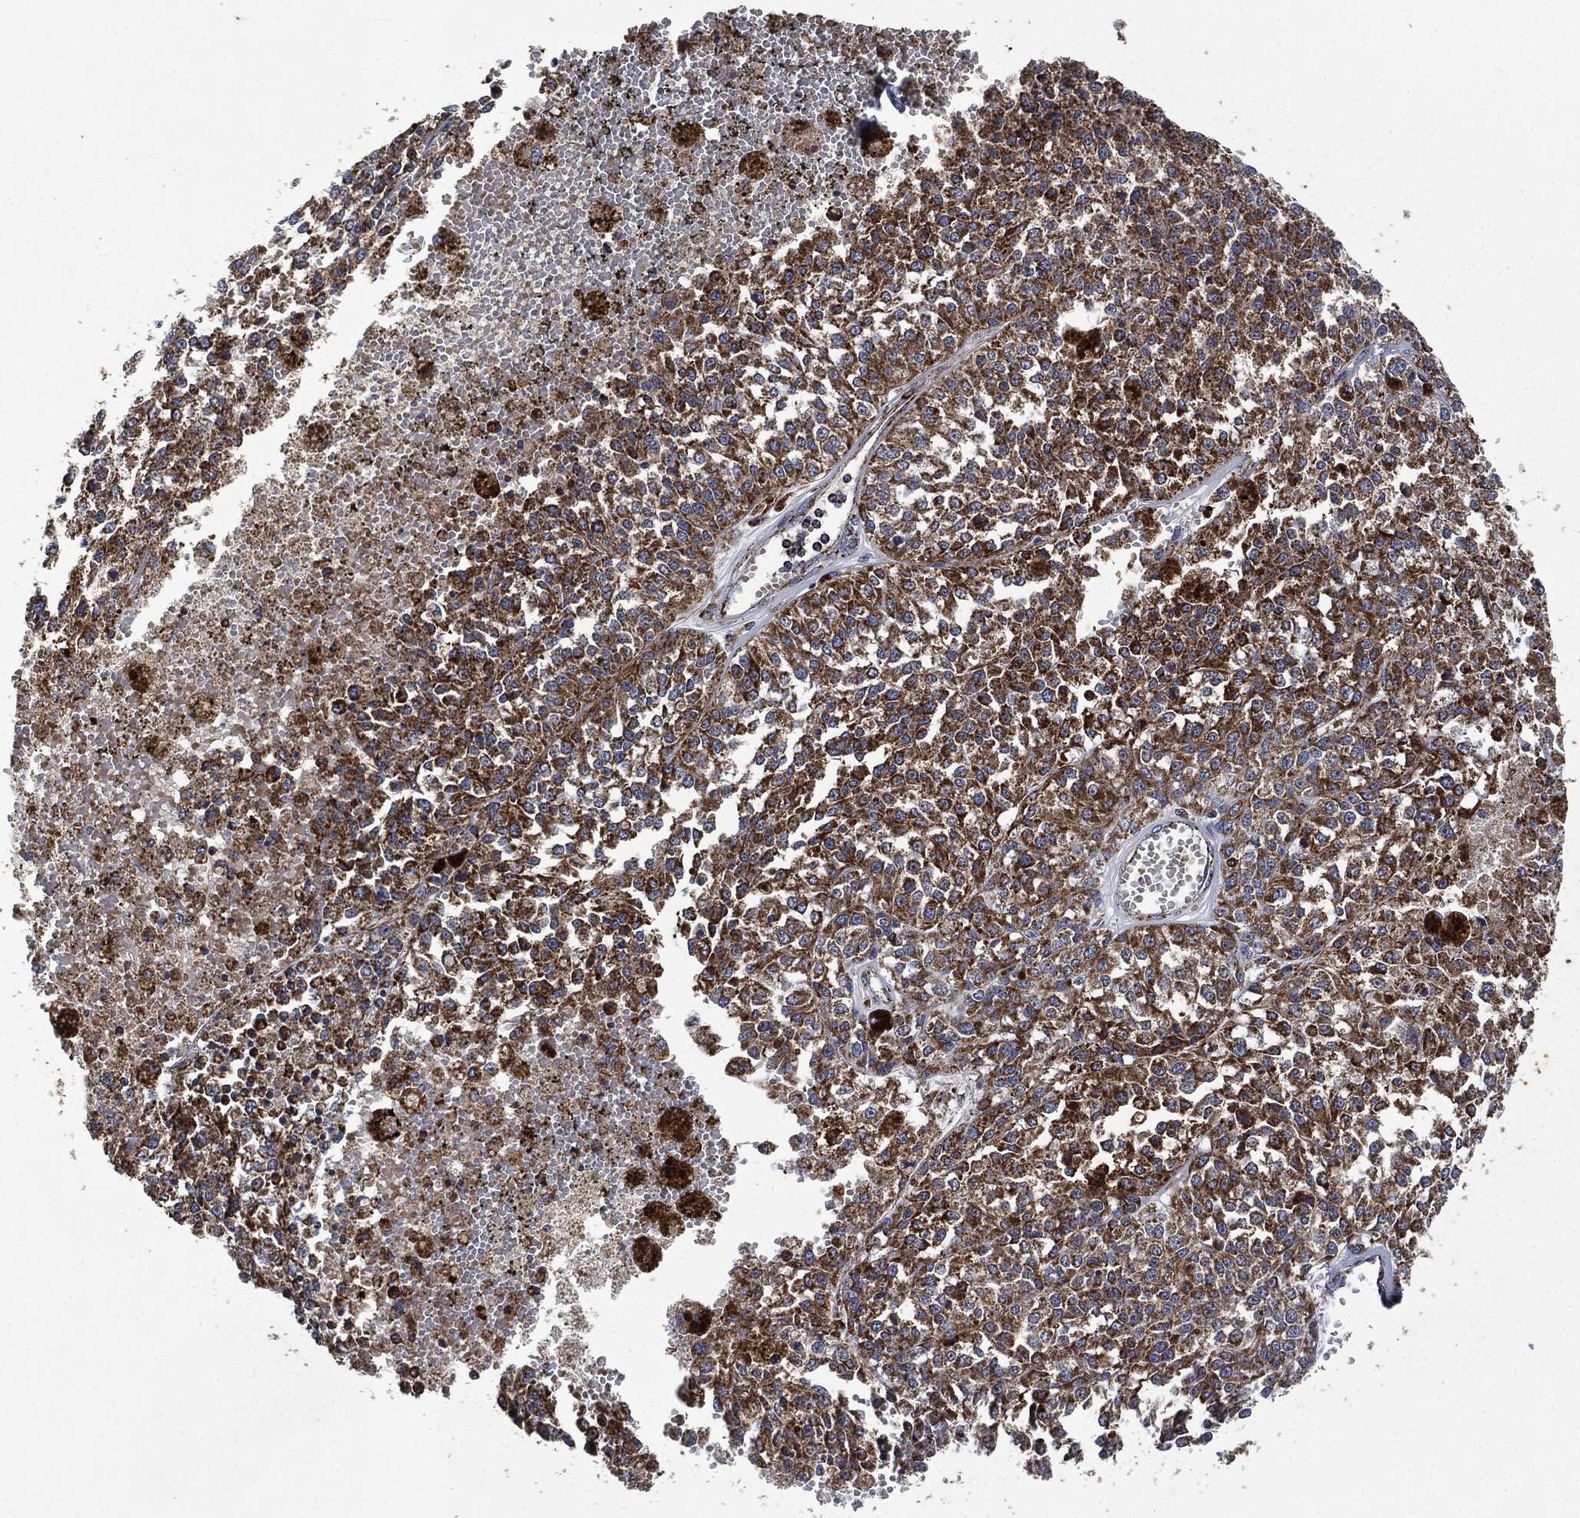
{"staining": {"intensity": "moderate", "quantity": ">75%", "location": "cytoplasmic/membranous"}, "tissue": "melanoma", "cell_type": "Tumor cells", "image_type": "cancer", "snomed": [{"axis": "morphology", "description": "Malignant melanoma, Metastatic site"}, {"axis": "topography", "description": "Lymph node"}], "caption": "This image displays malignant melanoma (metastatic site) stained with IHC to label a protein in brown. The cytoplasmic/membranous of tumor cells show moderate positivity for the protein. Nuclei are counter-stained blue.", "gene": "RYK", "patient": {"sex": "female", "age": 64}}